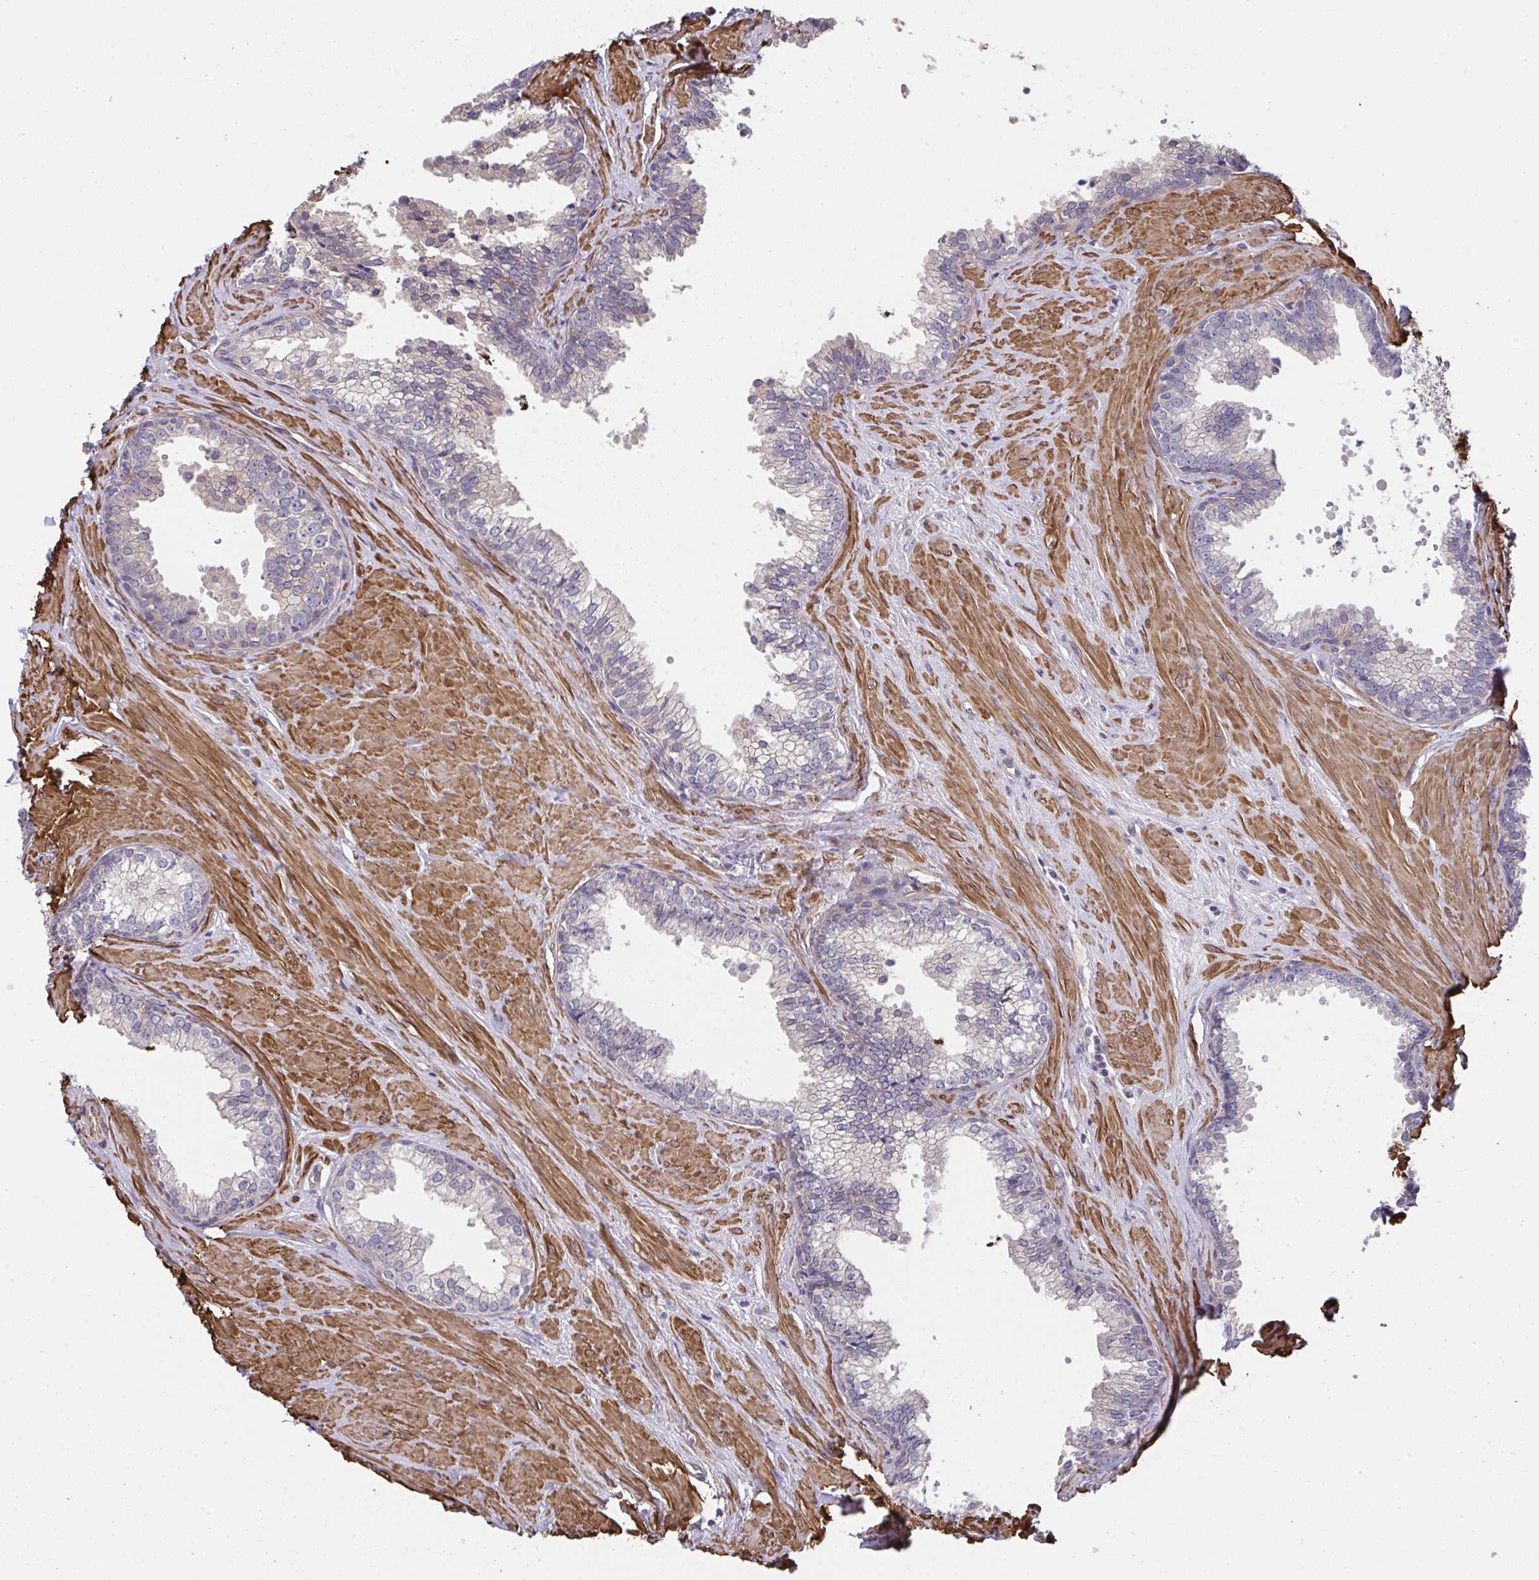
{"staining": {"intensity": "negative", "quantity": "none", "location": "none"}, "tissue": "prostate", "cell_type": "Glandular cells", "image_type": "normal", "snomed": [{"axis": "morphology", "description": "Normal tissue, NOS"}, {"axis": "topography", "description": "Prostate"}, {"axis": "topography", "description": "Peripheral nerve tissue"}], "caption": "A histopathology image of human prostate is negative for staining in glandular cells. The staining was performed using DAB to visualize the protein expression in brown, while the nuclei were stained in blue with hematoxylin (Magnification: 20x).", "gene": "ZNF696", "patient": {"sex": "male", "age": 55}}